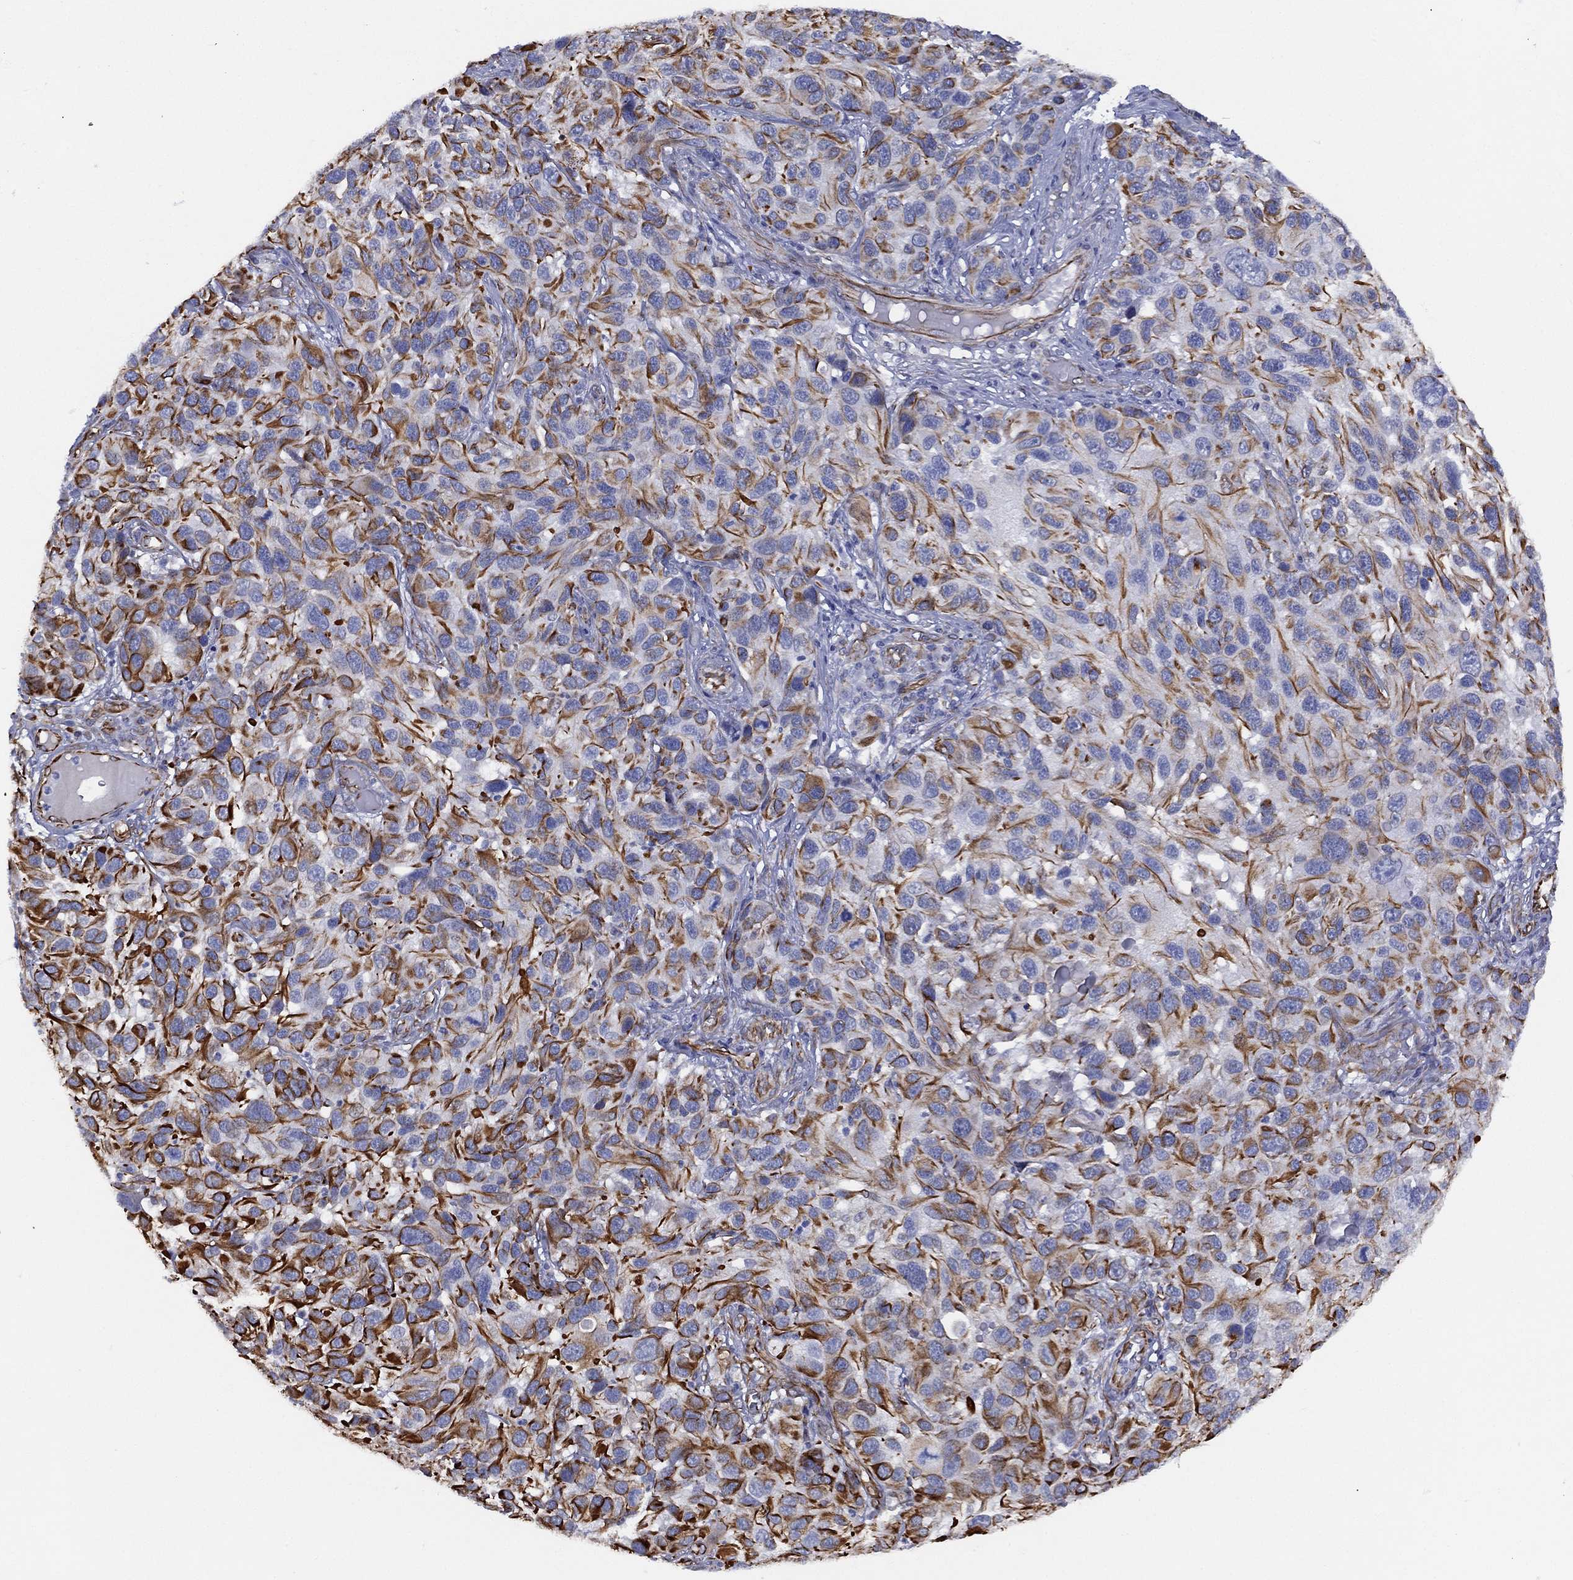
{"staining": {"intensity": "strong", "quantity": "25%-75%", "location": "cytoplasmic/membranous"}, "tissue": "melanoma", "cell_type": "Tumor cells", "image_type": "cancer", "snomed": [{"axis": "morphology", "description": "Malignant melanoma, NOS"}, {"axis": "topography", "description": "Skin"}], "caption": "Immunohistochemical staining of human malignant melanoma reveals strong cytoplasmic/membranous protein positivity in about 25%-75% of tumor cells.", "gene": "MAS1", "patient": {"sex": "male", "age": 53}}